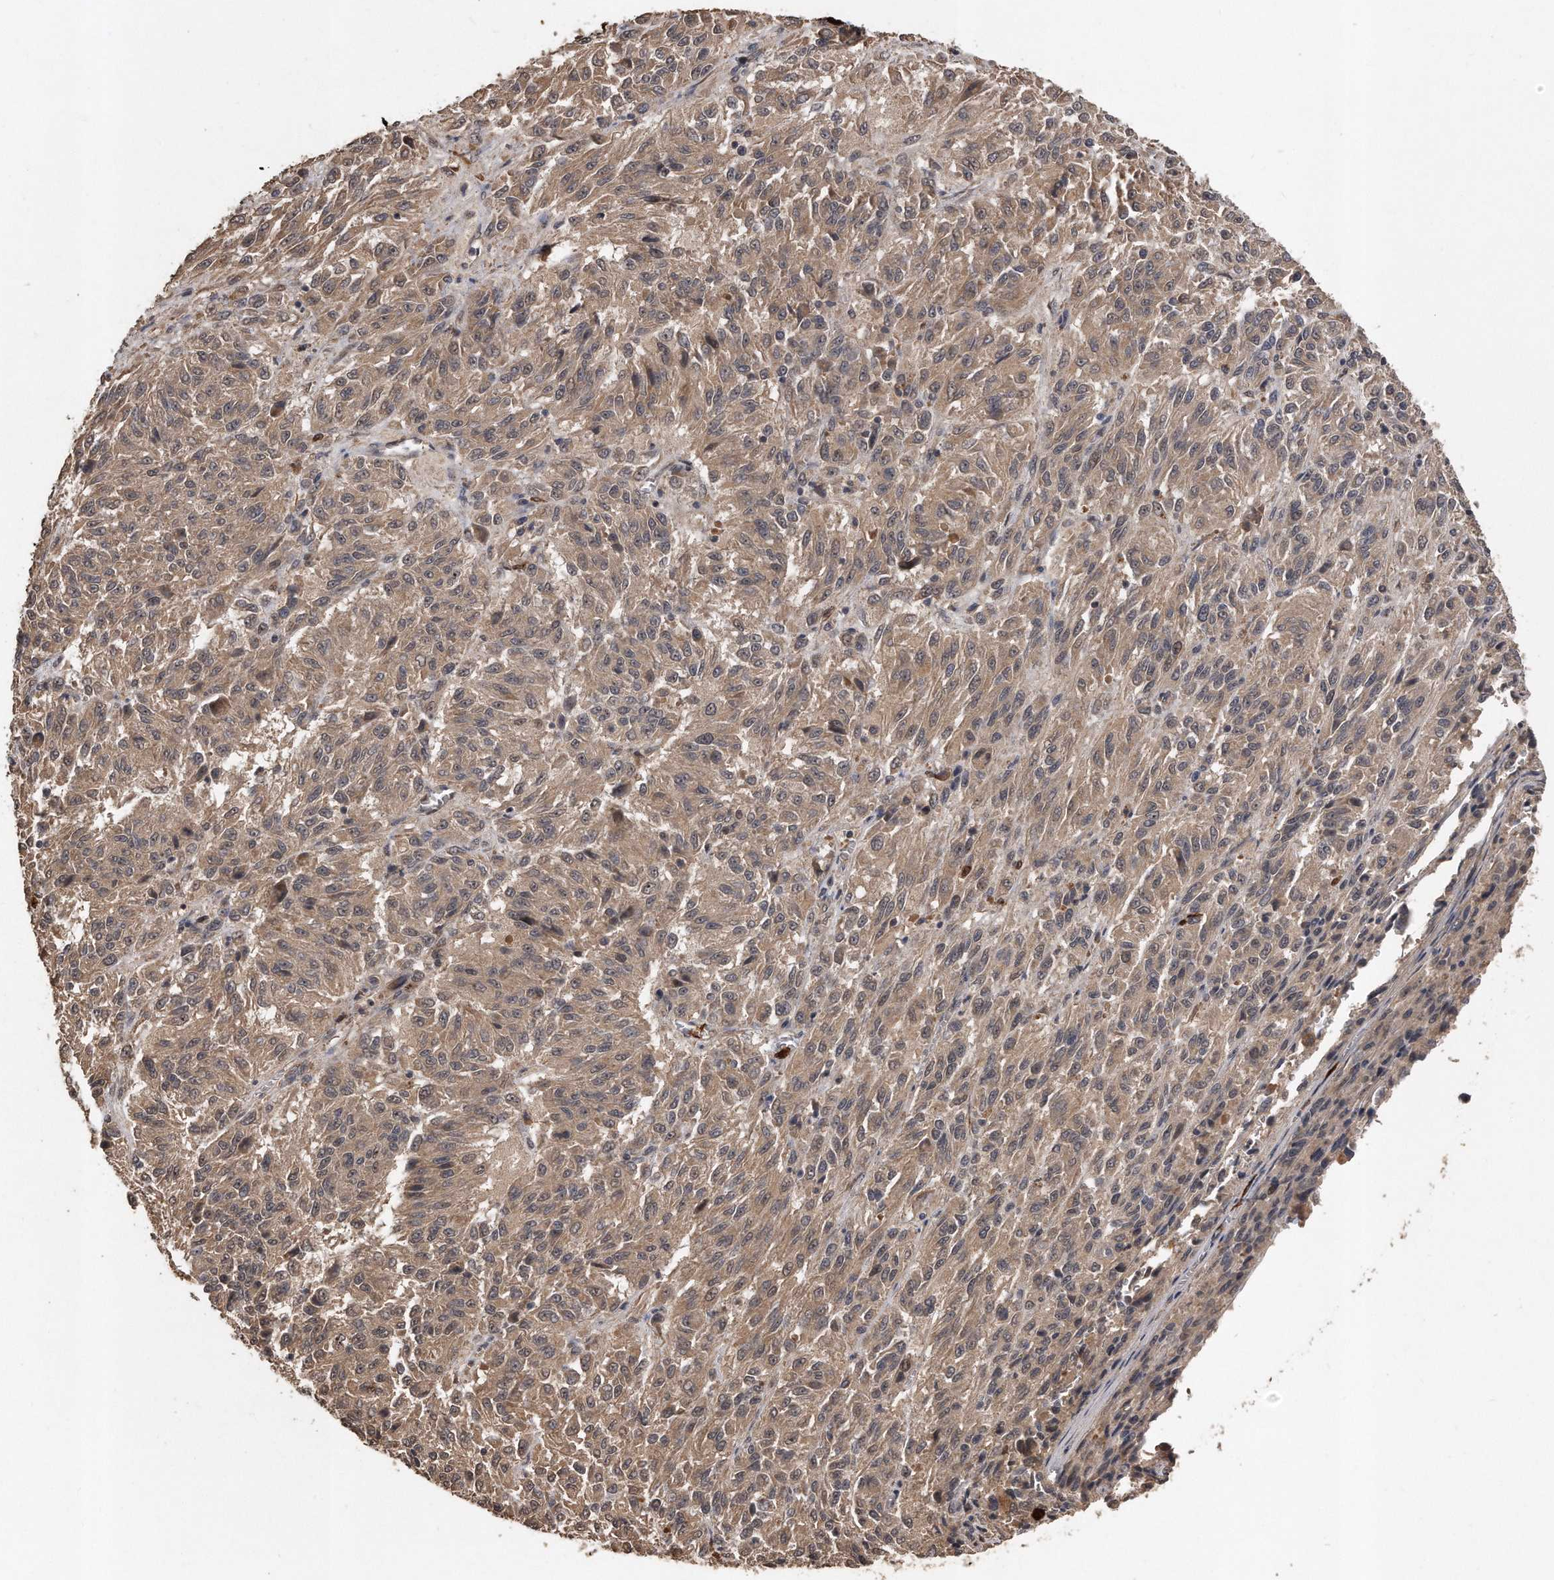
{"staining": {"intensity": "weak", "quantity": ">75%", "location": "cytoplasmic/membranous"}, "tissue": "melanoma", "cell_type": "Tumor cells", "image_type": "cancer", "snomed": [{"axis": "morphology", "description": "Malignant melanoma, Metastatic site"}, {"axis": "topography", "description": "Lung"}], "caption": "A micrograph of human melanoma stained for a protein shows weak cytoplasmic/membranous brown staining in tumor cells.", "gene": "PELO", "patient": {"sex": "male", "age": 64}}